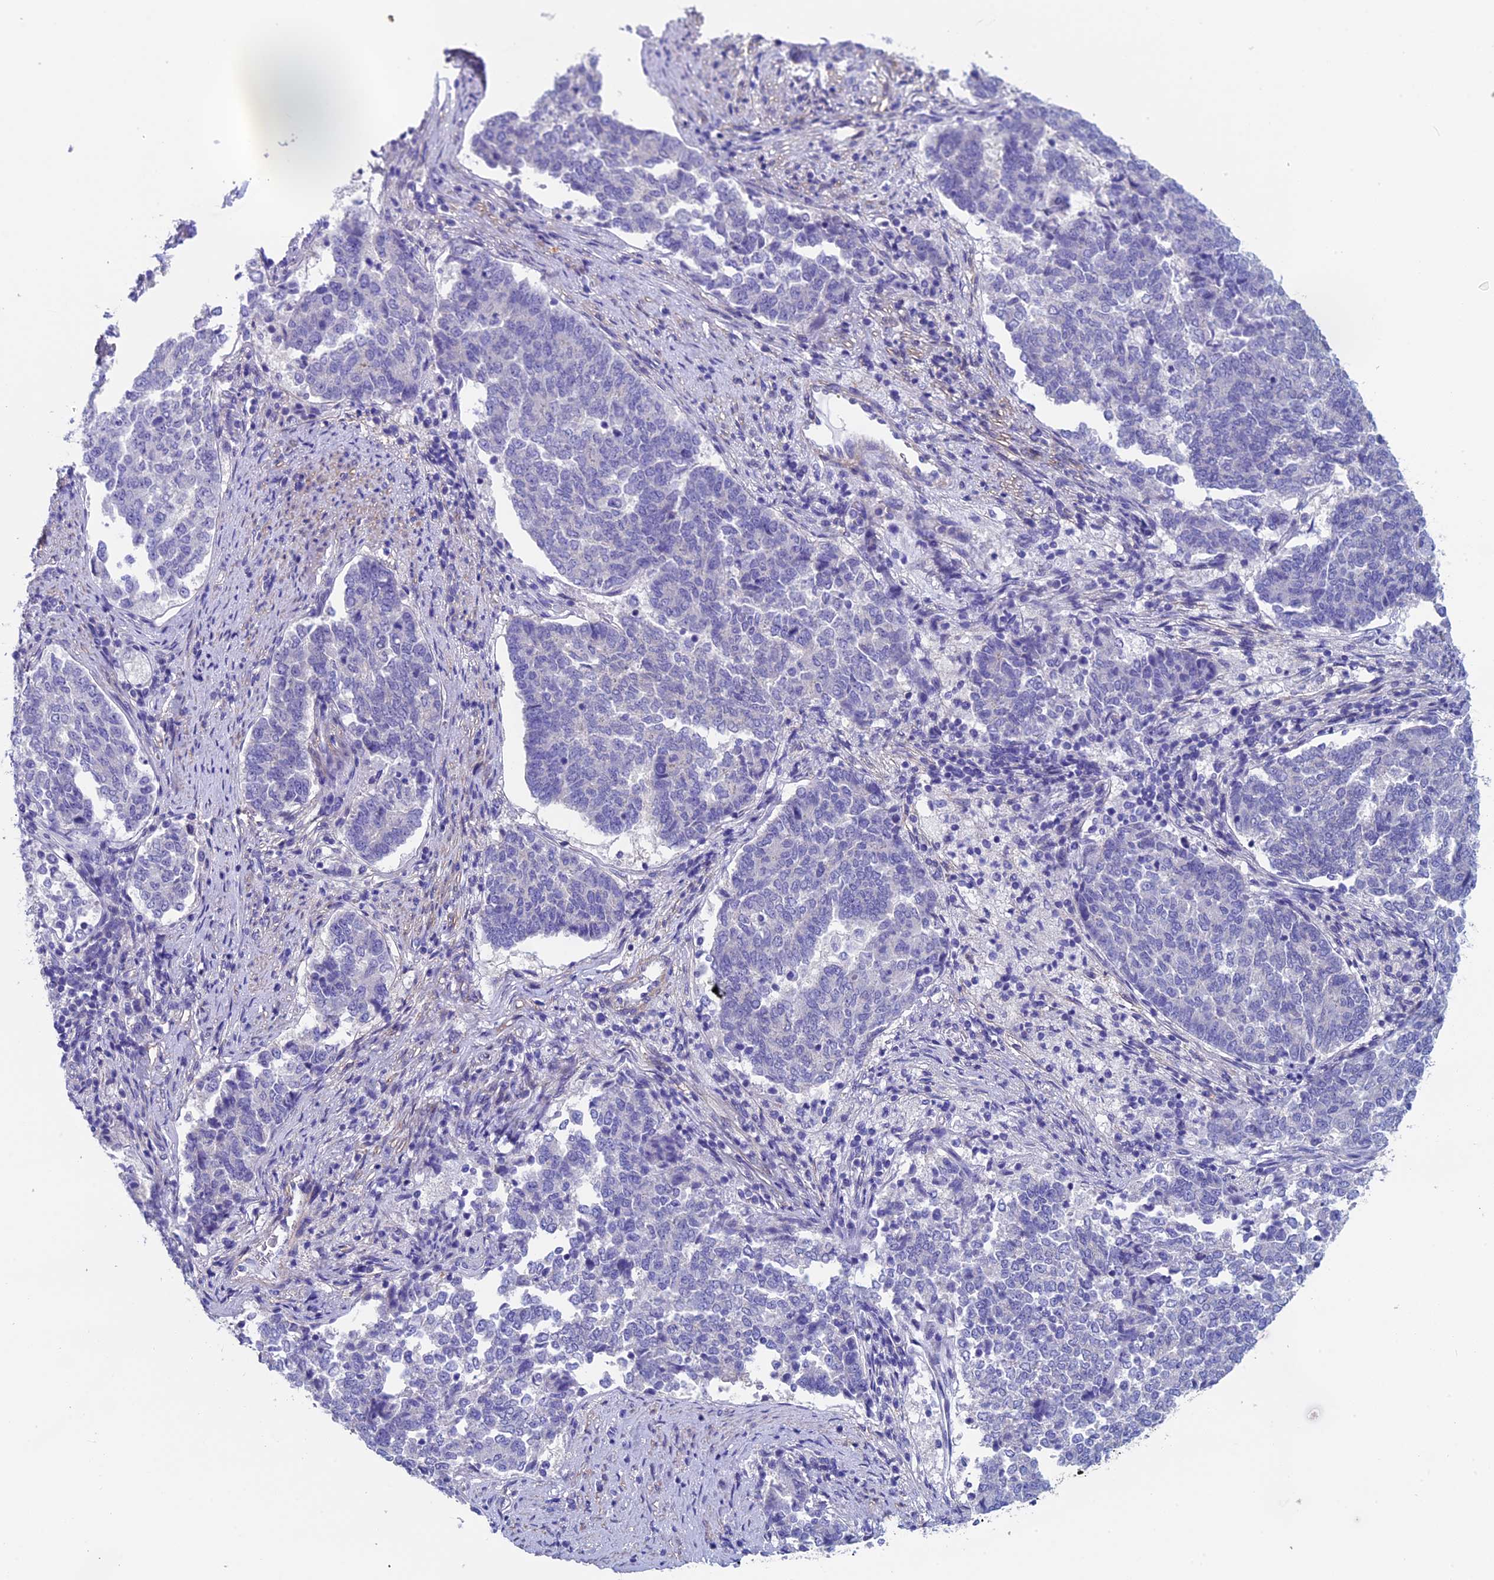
{"staining": {"intensity": "negative", "quantity": "none", "location": "none"}, "tissue": "endometrial cancer", "cell_type": "Tumor cells", "image_type": "cancer", "snomed": [{"axis": "morphology", "description": "Adenocarcinoma, NOS"}, {"axis": "topography", "description": "Endometrium"}], "caption": "Immunohistochemical staining of human endometrial cancer (adenocarcinoma) demonstrates no significant staining in tumor cells.", "gene": "ADH7", "patient": {"sex": "female", "age": 80}}